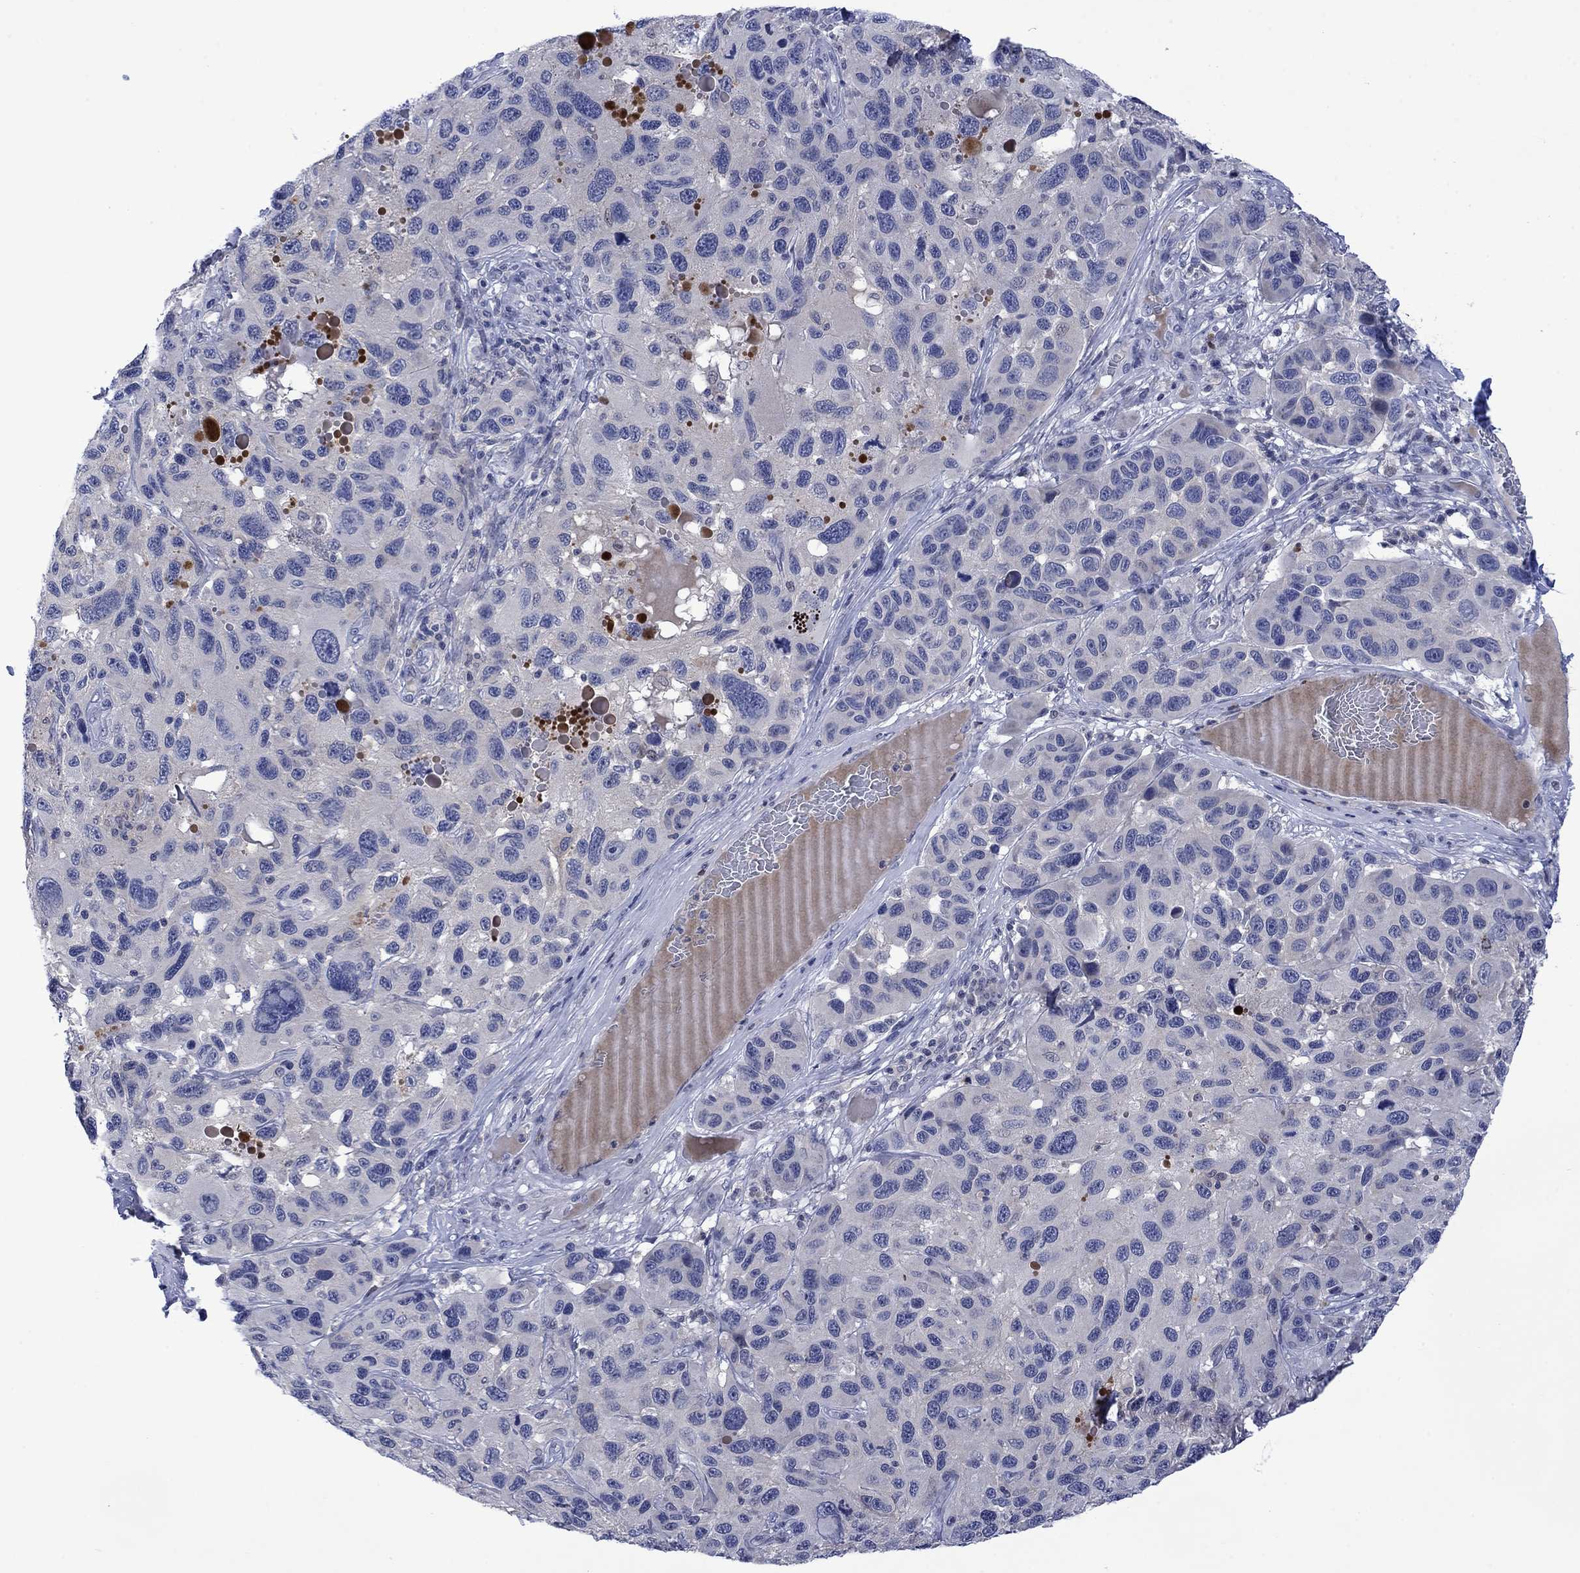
{"staining": {"intensity": "negative", "quantity": "none", "location": "none"}, "tissue": "melanoma", "cell_type": "Tumor cells", "image_type": "cancer", "snomed": [{"axis": "morphology", "description": "Malignant melanoma, NOS"}, {"axis": "topography", "description": "Skin"}], "caption": "An image of human melanoma is negative for staining in tumor cells. Brightfield microscopy of immunohistochemistry (IHC) stained with DAB (brown) and hematoxylin (blue), captured at high magnification.", "gene": "AGL", "patient": {"sex": "male", "age": 53}}